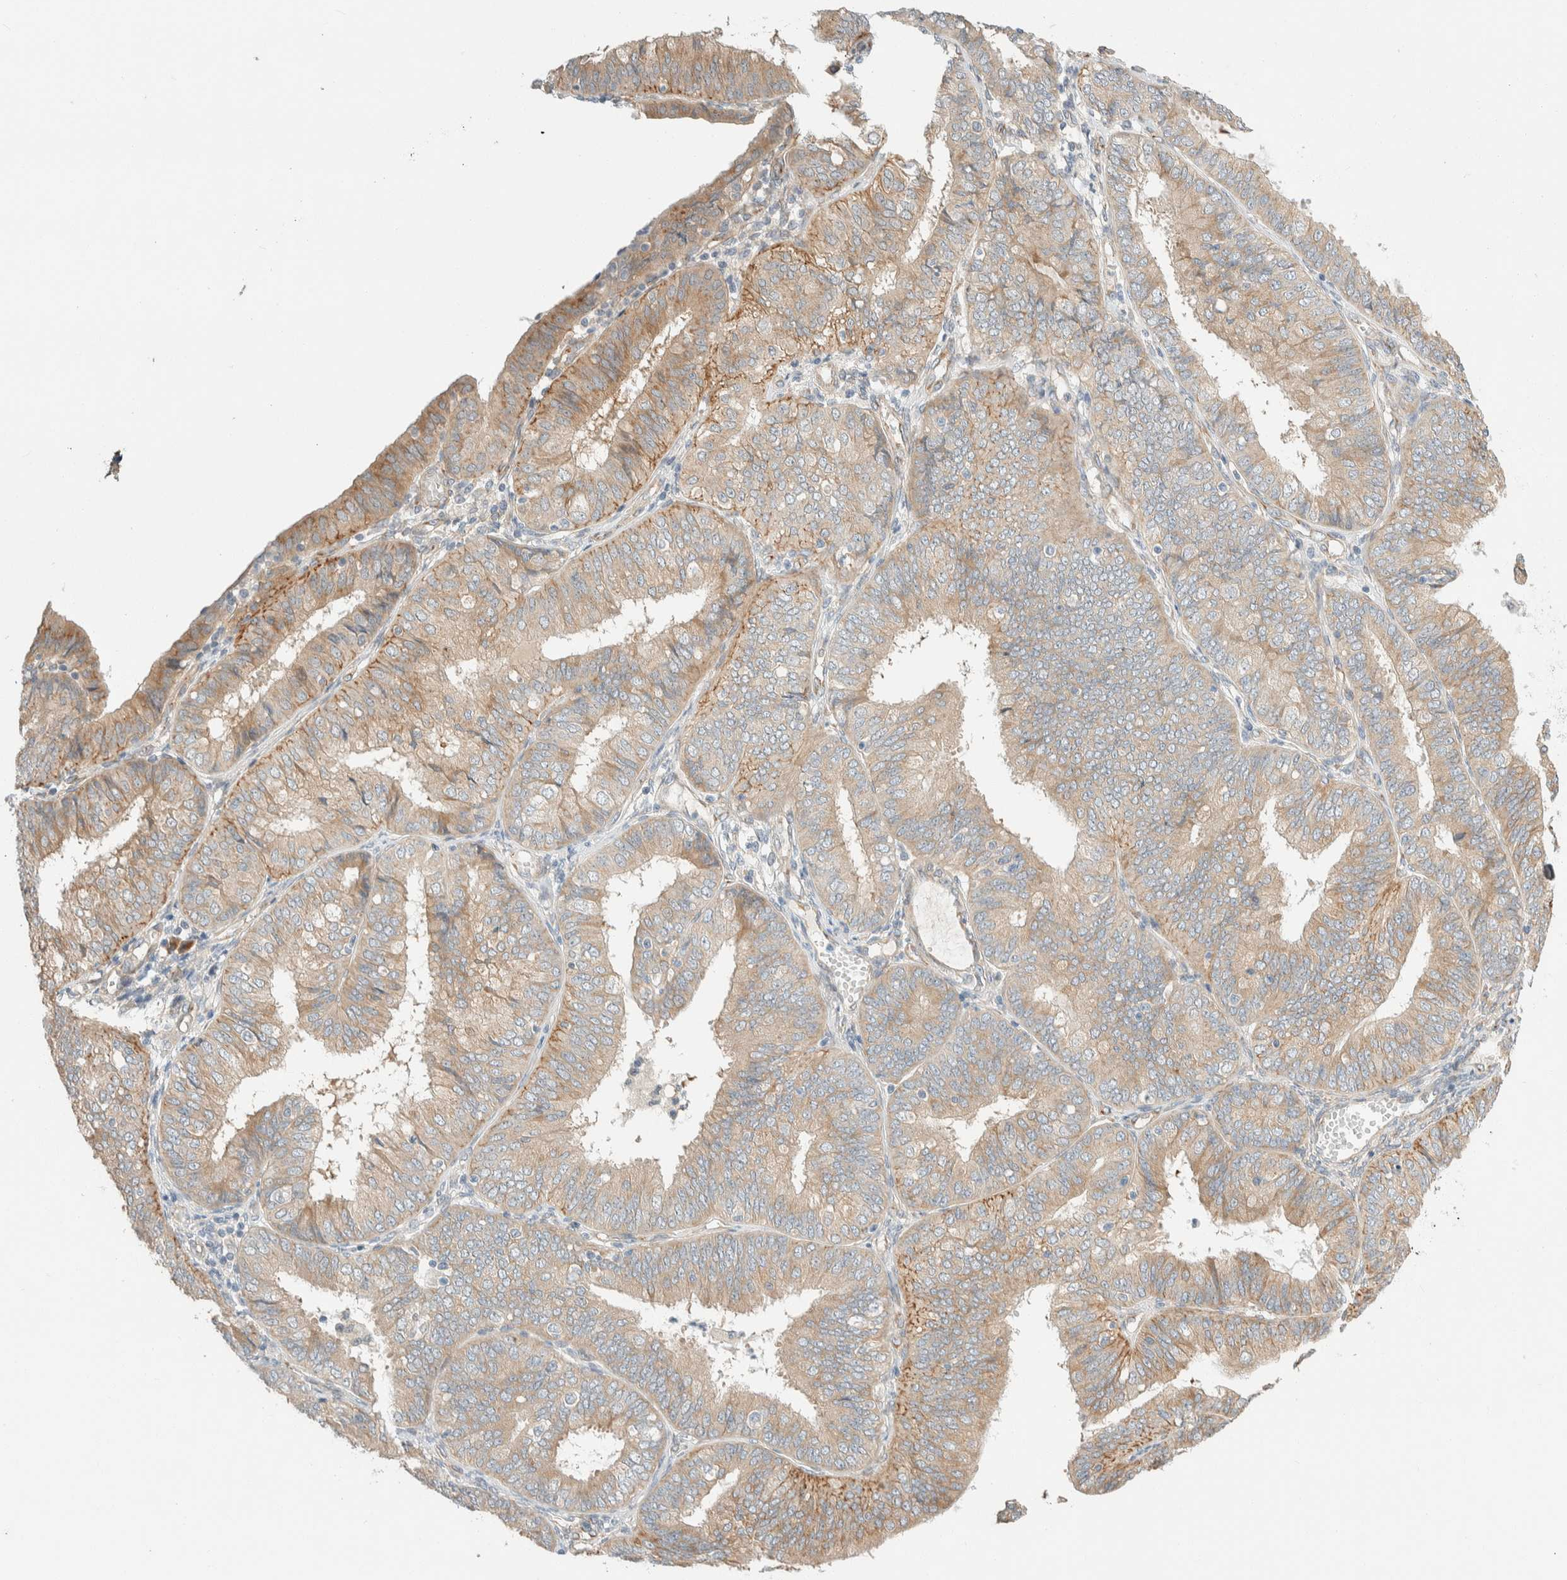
{"staining": {"intensity": "weak", "quantity": ">75%", "location": "cytoplasmic/membranous"}, "tissue": "endometrial cancer", "cell_type": "Tumor cells", "image_type": "cancer", "snomed": [{"axis": "morphology", "description": "Adenocarcinoma, NOS"}, {"axis": "topography", "description": "Endometrium"}], "caption": "Protein analysis of adenocarcinoma (endometrial) tissue shows weak cytoplasmic/membranous positivity in about >75% of tumor cells. Nuclei are stained in blue.", "gene": "TMEM184B", "patient": {"sex": "female", "age": 58}}